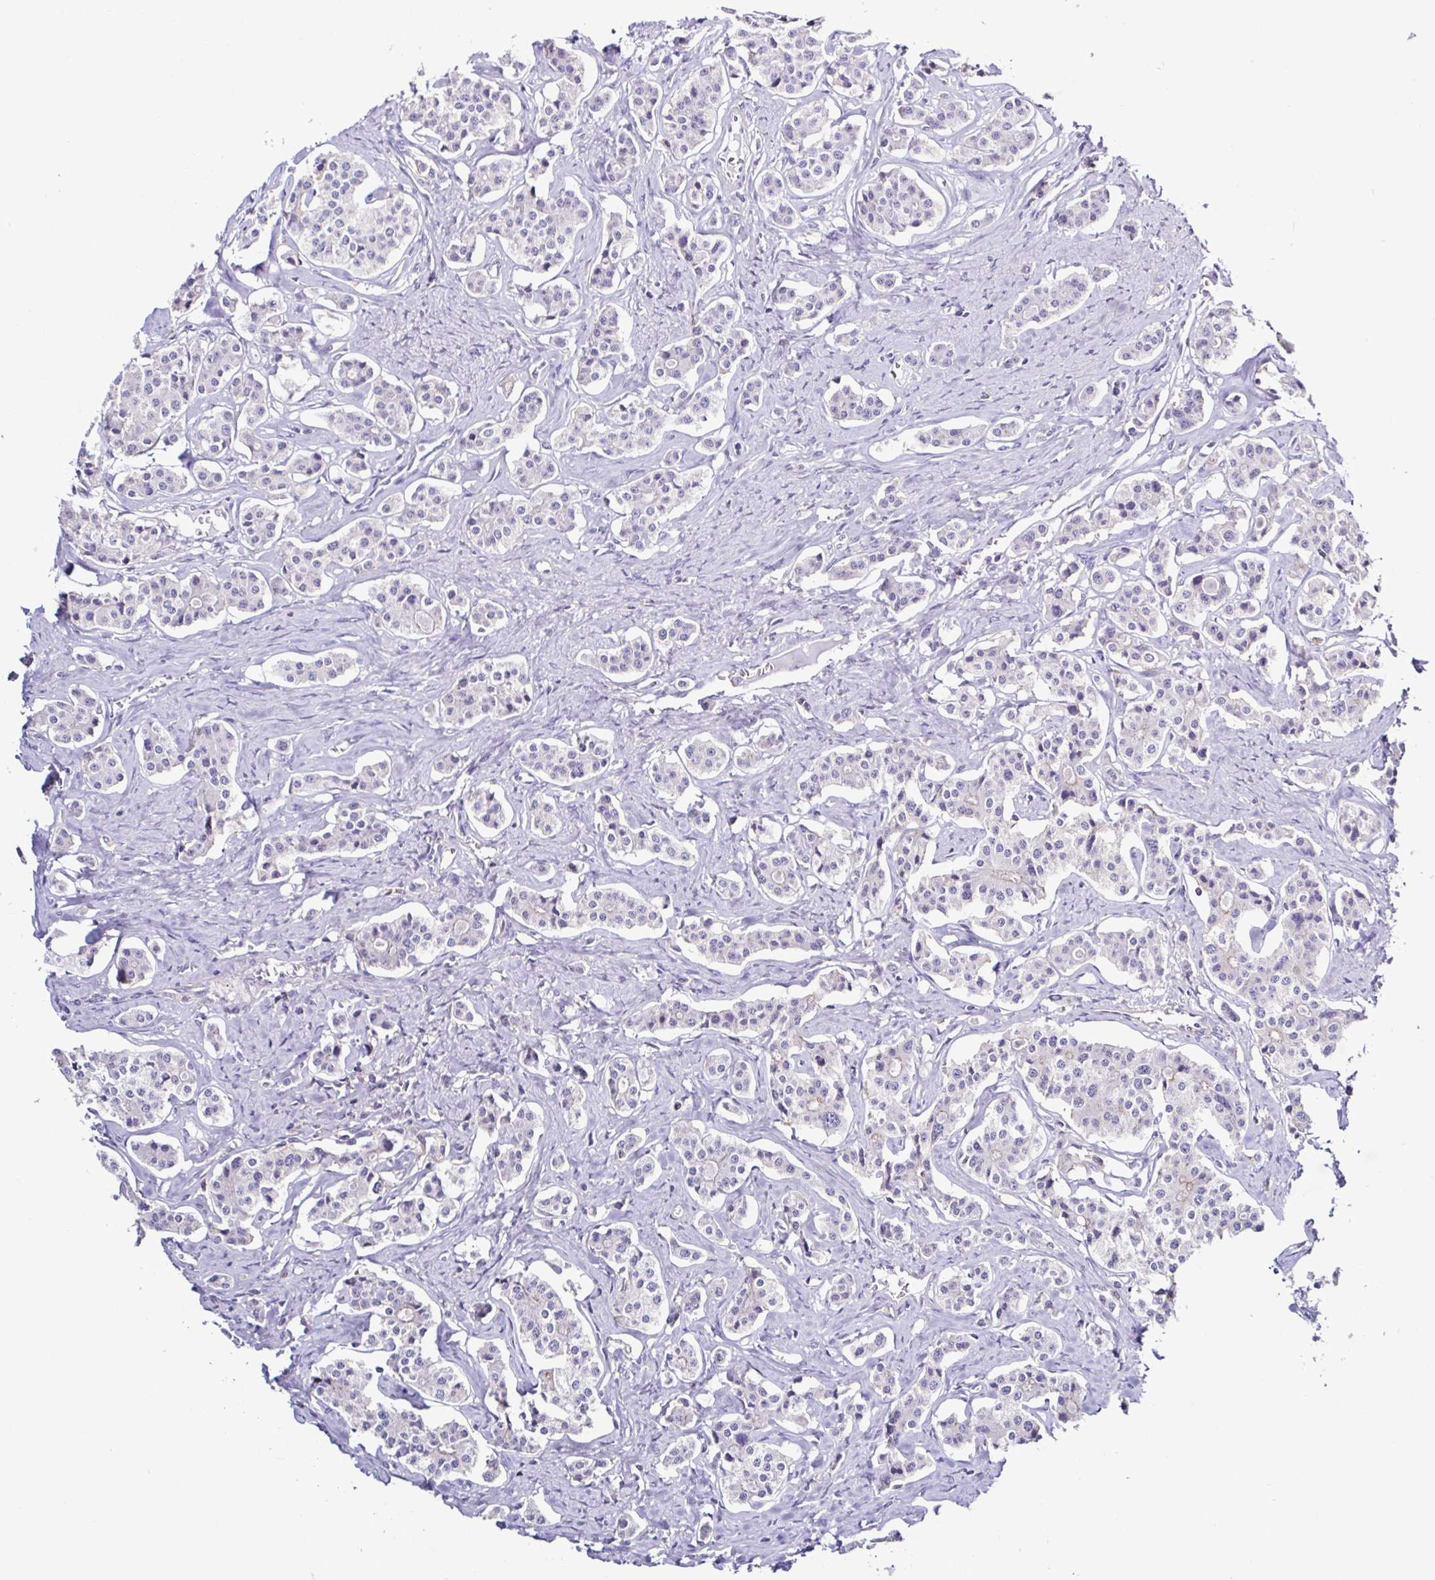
{"staining": {"intensity": "negative", "quantity": "none", "location": "none"}, "tissue": "carcinoid", "cell_type": "Tumor cells", "image_type": "cancer", "snomed": [{"axis": "morphology", "description": "Carcinoid, malignant, NOS"}, {"axis": "topography", "description": "Small intestine"}], "caption": "Immunohistochemical staining of malignant carcinoid displays no significant expression in tumor cells. Brightfield microscopy of immunohistochemistry (IHC) stained with DAB (brown) and hematoxylin (blue), captured at high magnification.", "gene": "TNNT2", "patient": {"sex": "male", "age": 63}}